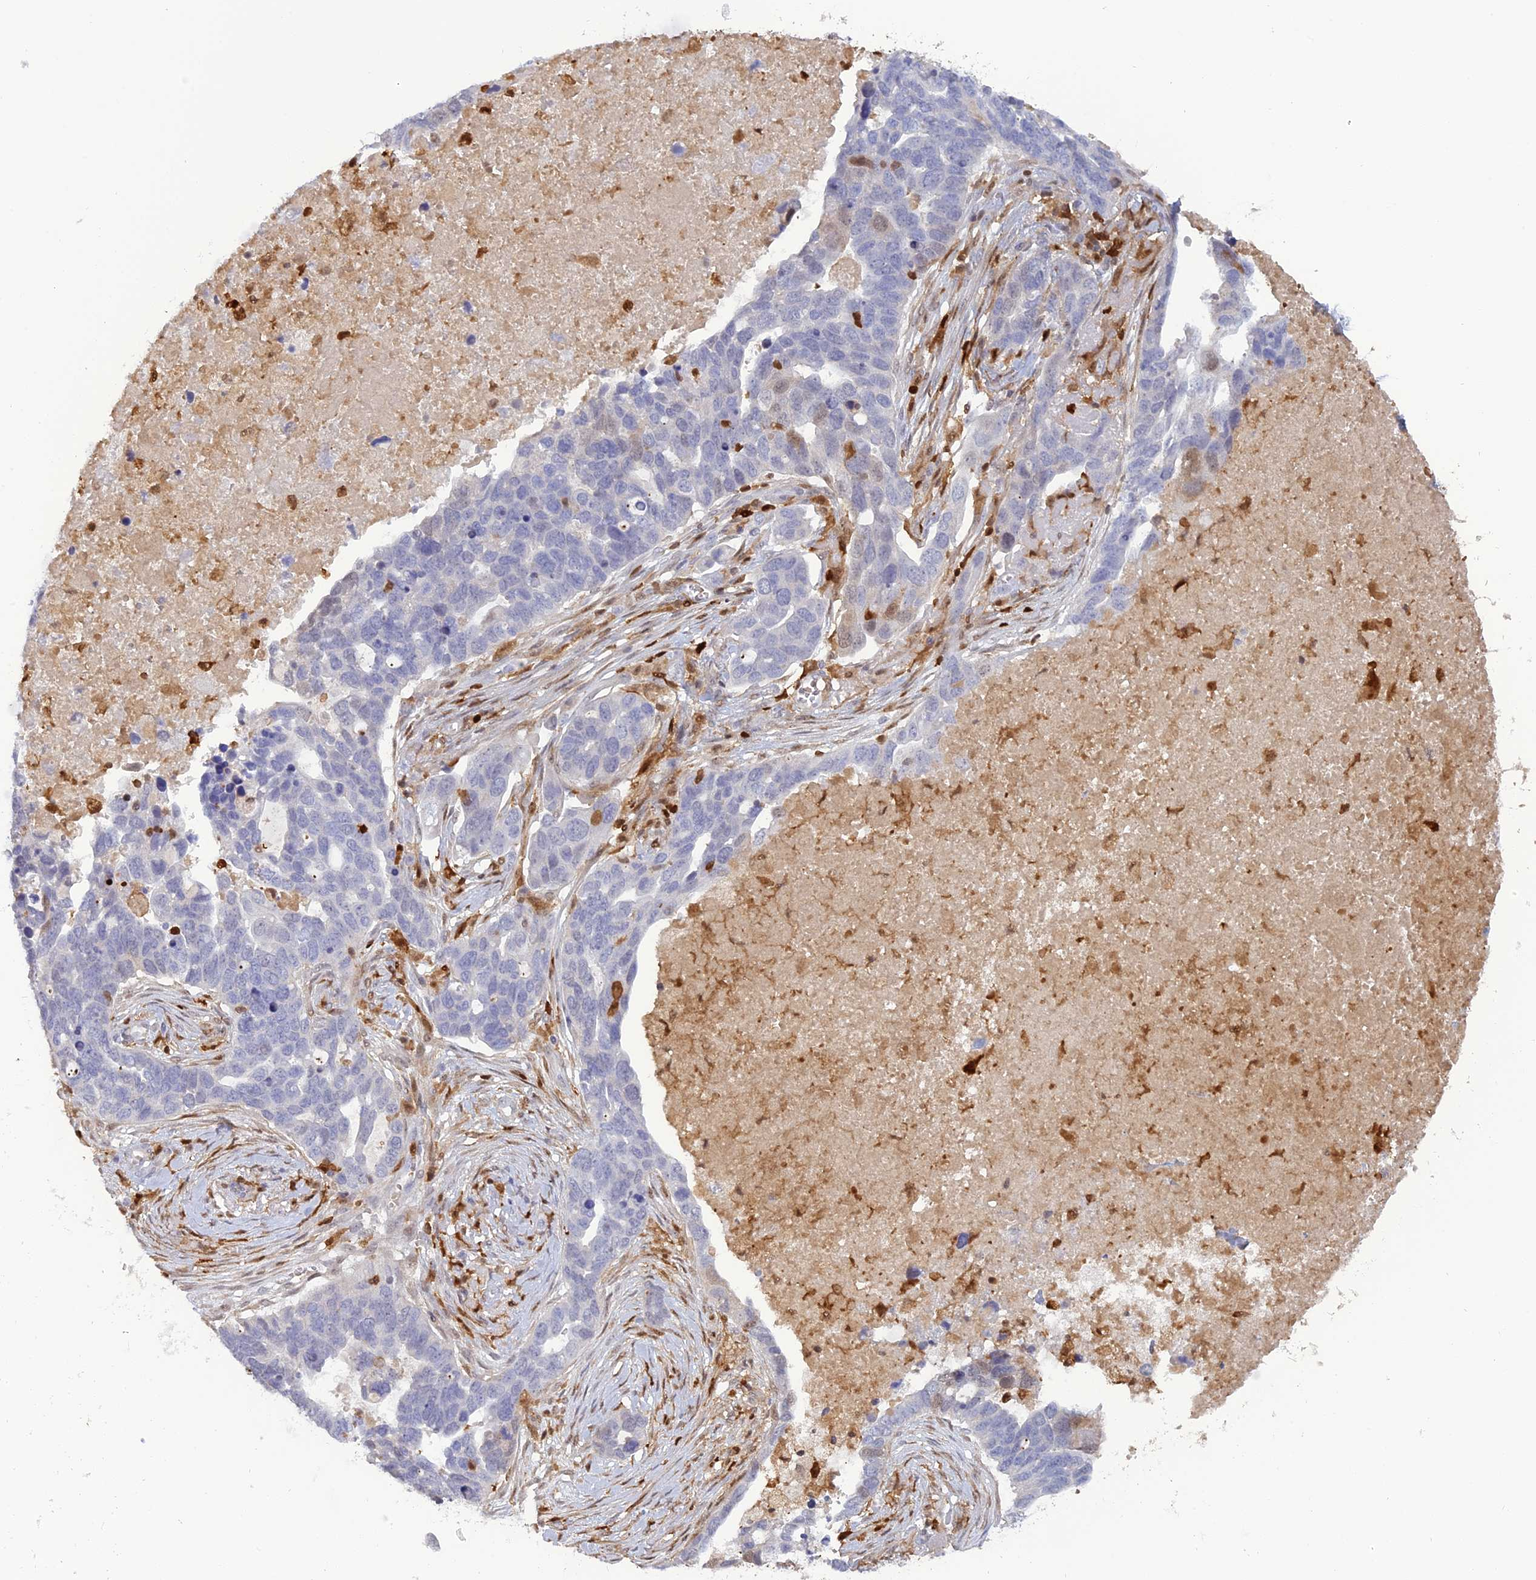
{"staining": {"intensity": "weak", "quantity": "<25%", "location": "nuclear"}, "tissue": "ovarian cancer", "cell_type": "Tumor cells", "image_type": "cancer", "snomed": [{"axis": "morphology", "description": "Cystadenocarcinoma, serous, NOS"}, {"axis": "topography", "description": "Ovary"}], "caption": "Tumor cells are negative for protein expression in human ovarian cancer (serous cystadenocarcinoma). The staining was performed using DAB to visualize the protein expression in brown, while the nuclei were stained in blue with hematoxylin (Magnification: 20x).", "gene": "PGBD4", "patient": {"sex": "female", "age": 54}}